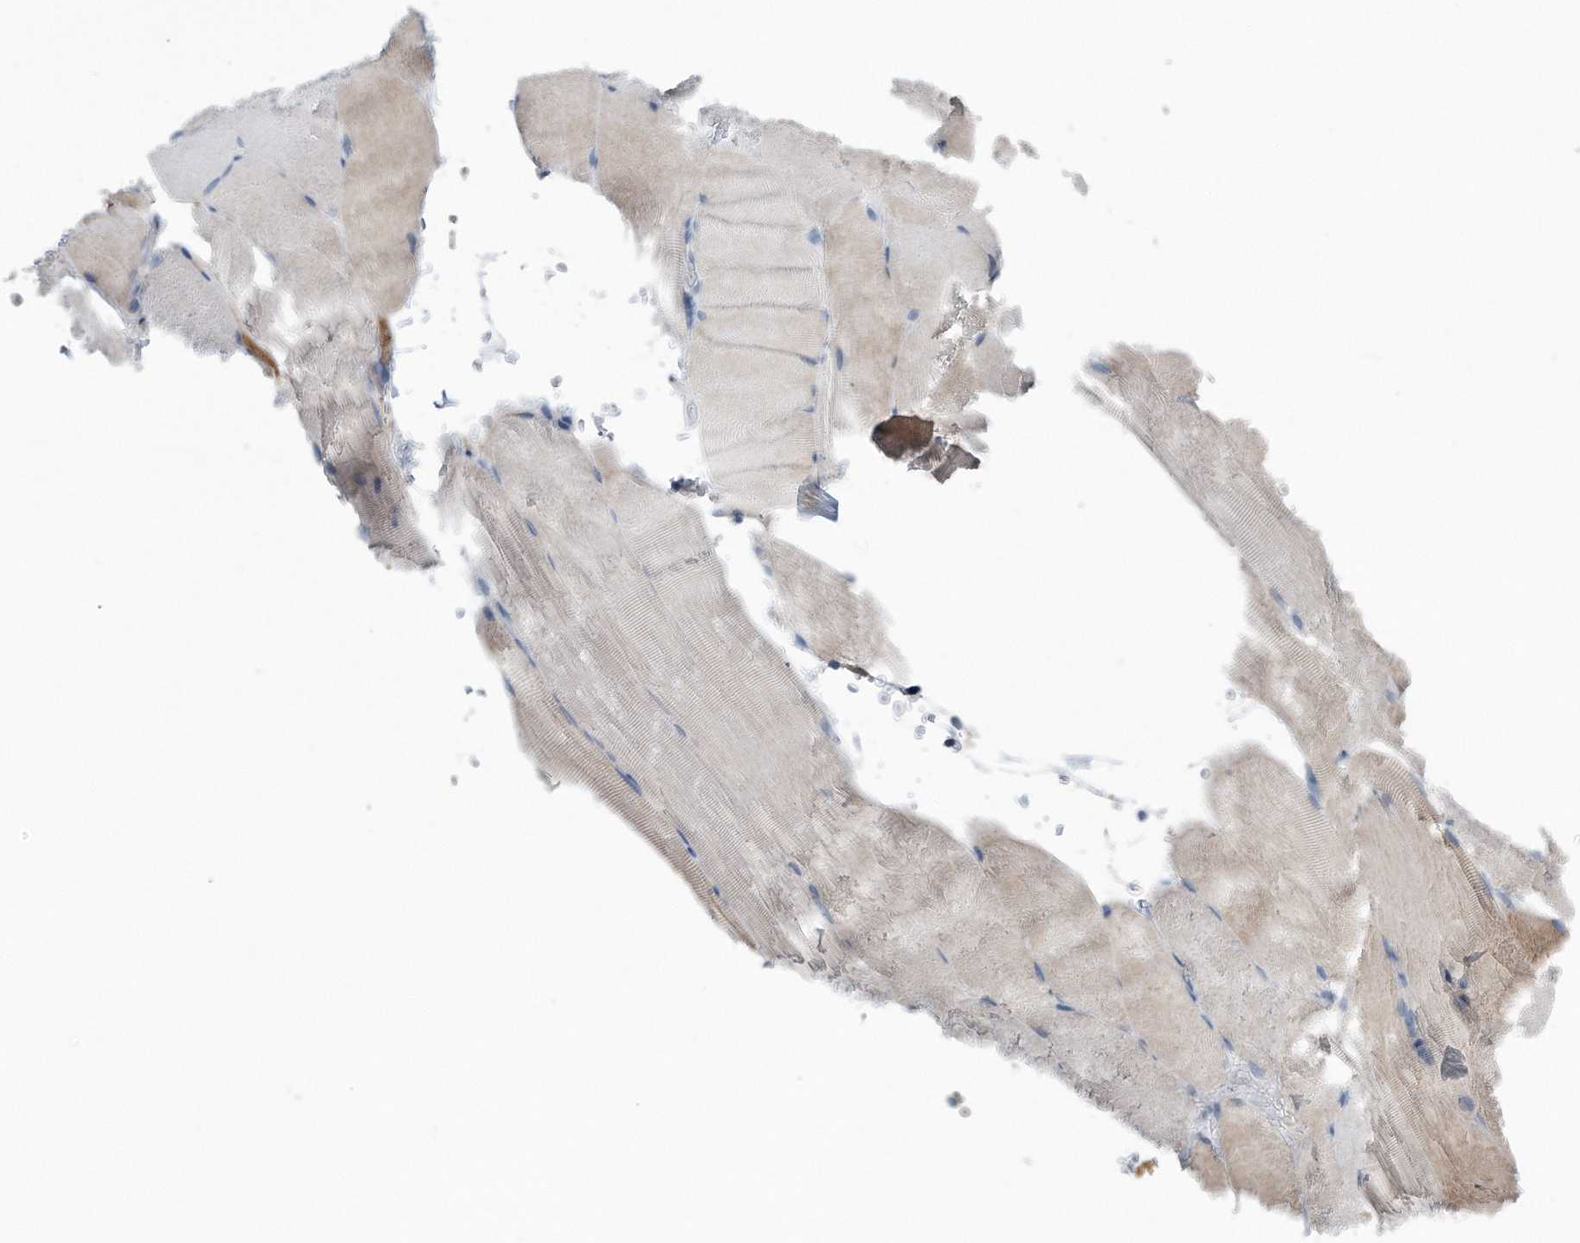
{"staining": {"intensity": "weak", "quantity": "<25%", "location": "cytoplasmic/membranous"}, "tissue": "skeletal muscle", "cell_type": "Myocytes", "image_type": "normal", "snomed": [{"axis": "morphology", "description": "Normal tissue, NOS"}, {"axis": "topography", "description": "Skeletal muscle"}, {"axis": "topography", "description": "Parathyroid gland"}], "caption": "An image of skeletal muscle stained for a protein demonstrates no brown staining in myocytes. (Stains: DAB (3,3'-diaminobenzidine) immunohistochemistry with hematoxylin counter stain, Microscopy: brightfield microscopy at high magnification).", "gene": "ZNF772", "patient": {"sex": "female", "age": 37}}